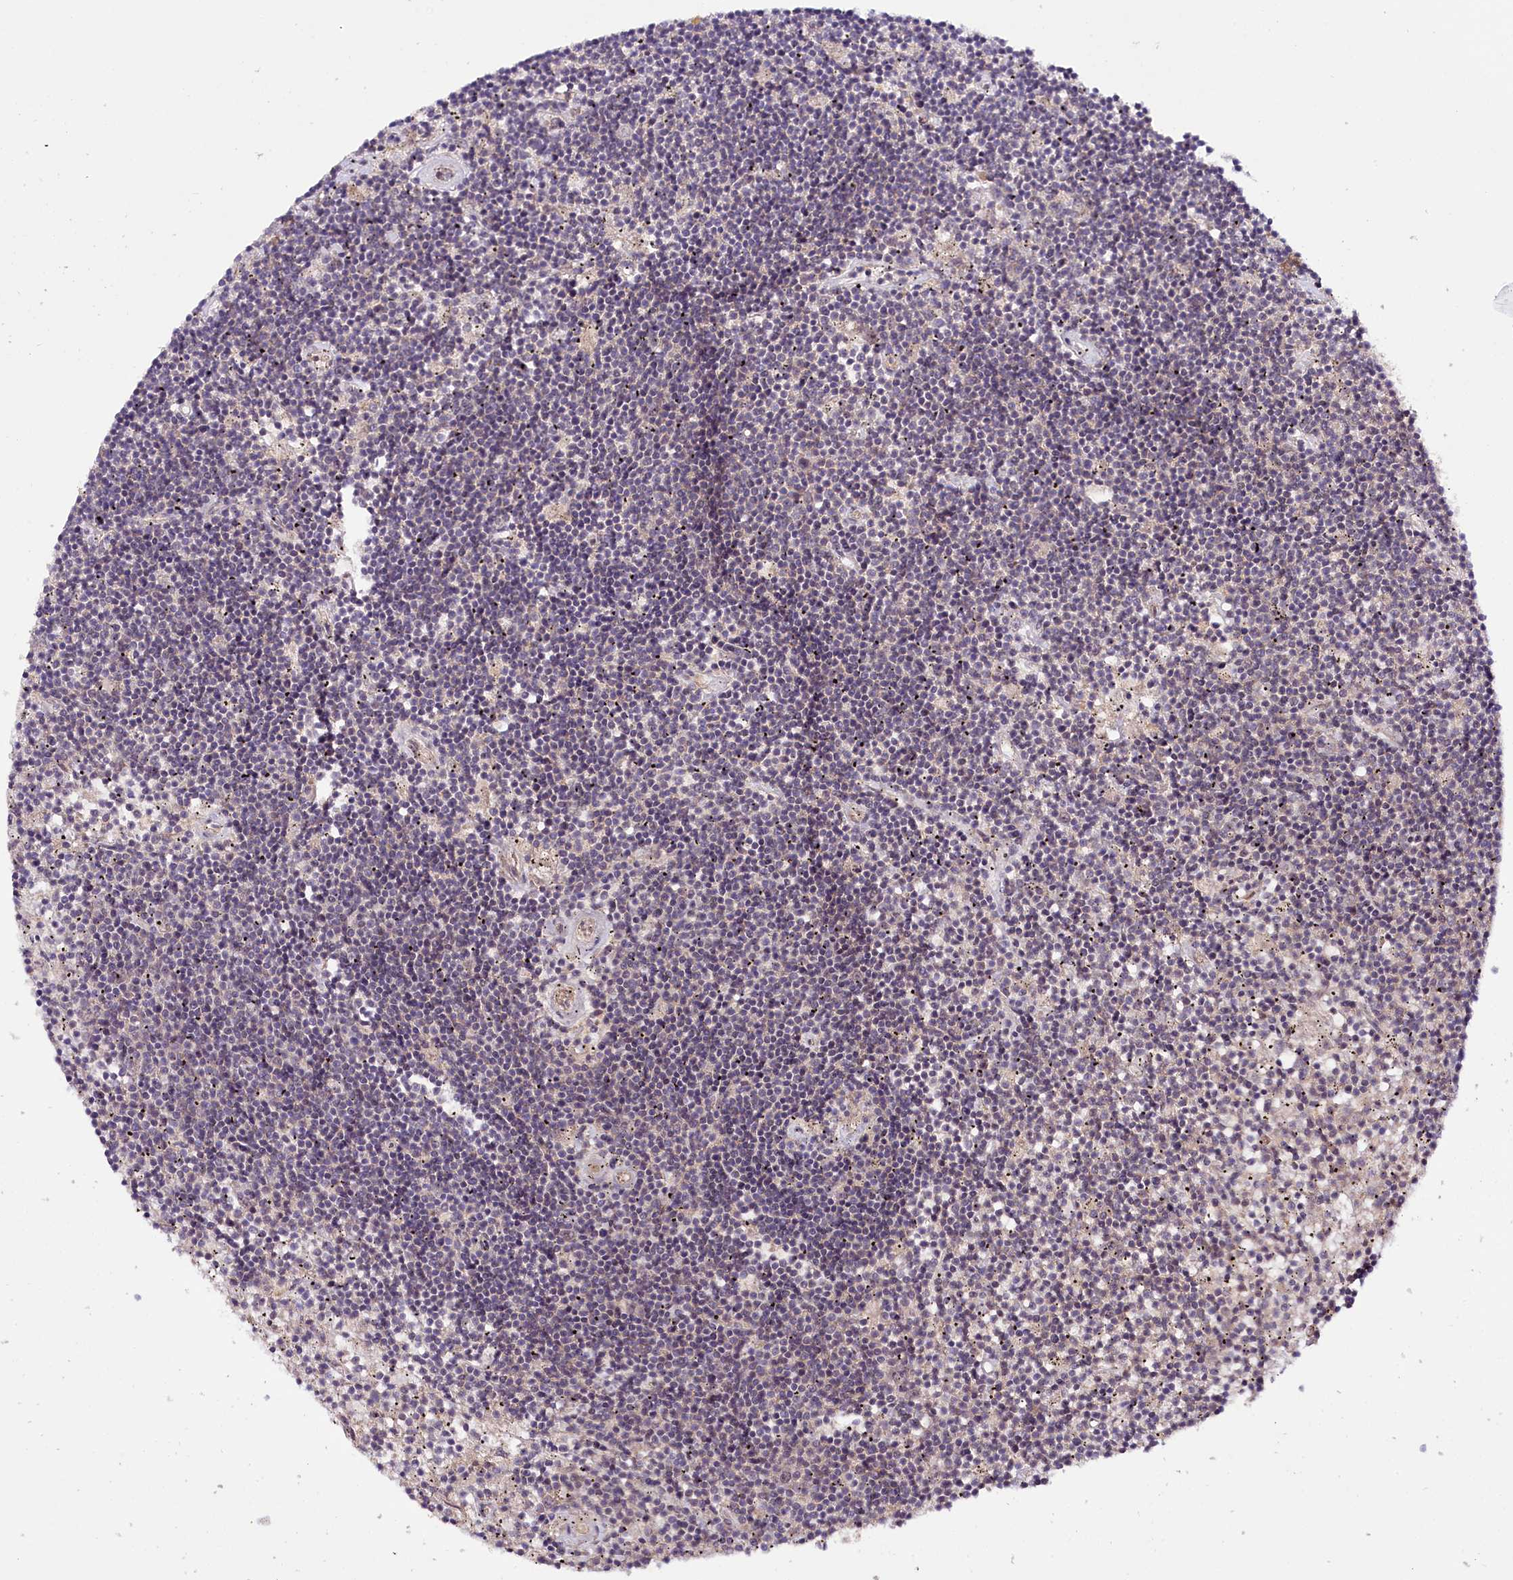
{"staining": {"intensity": "negative", "quantity": "none", "location": "none"}, "tissue": "lymphoma", "cell_type": "Tumor cells", "image_type": "cancer", "snomed": [{"axis": "morphology", "description": "Malignant lymphoma, non-Hodgkin's type, Low grade"}, {"axis": "topography", "description": "Spleen"}], "caption": "The micrograph exhibits no staining of tumor cells in low-grade malignant lymphoma, non-Hodgkin's type.", "gene": "PHLDB1", "patient": {"sex": "male", "age": 76}}